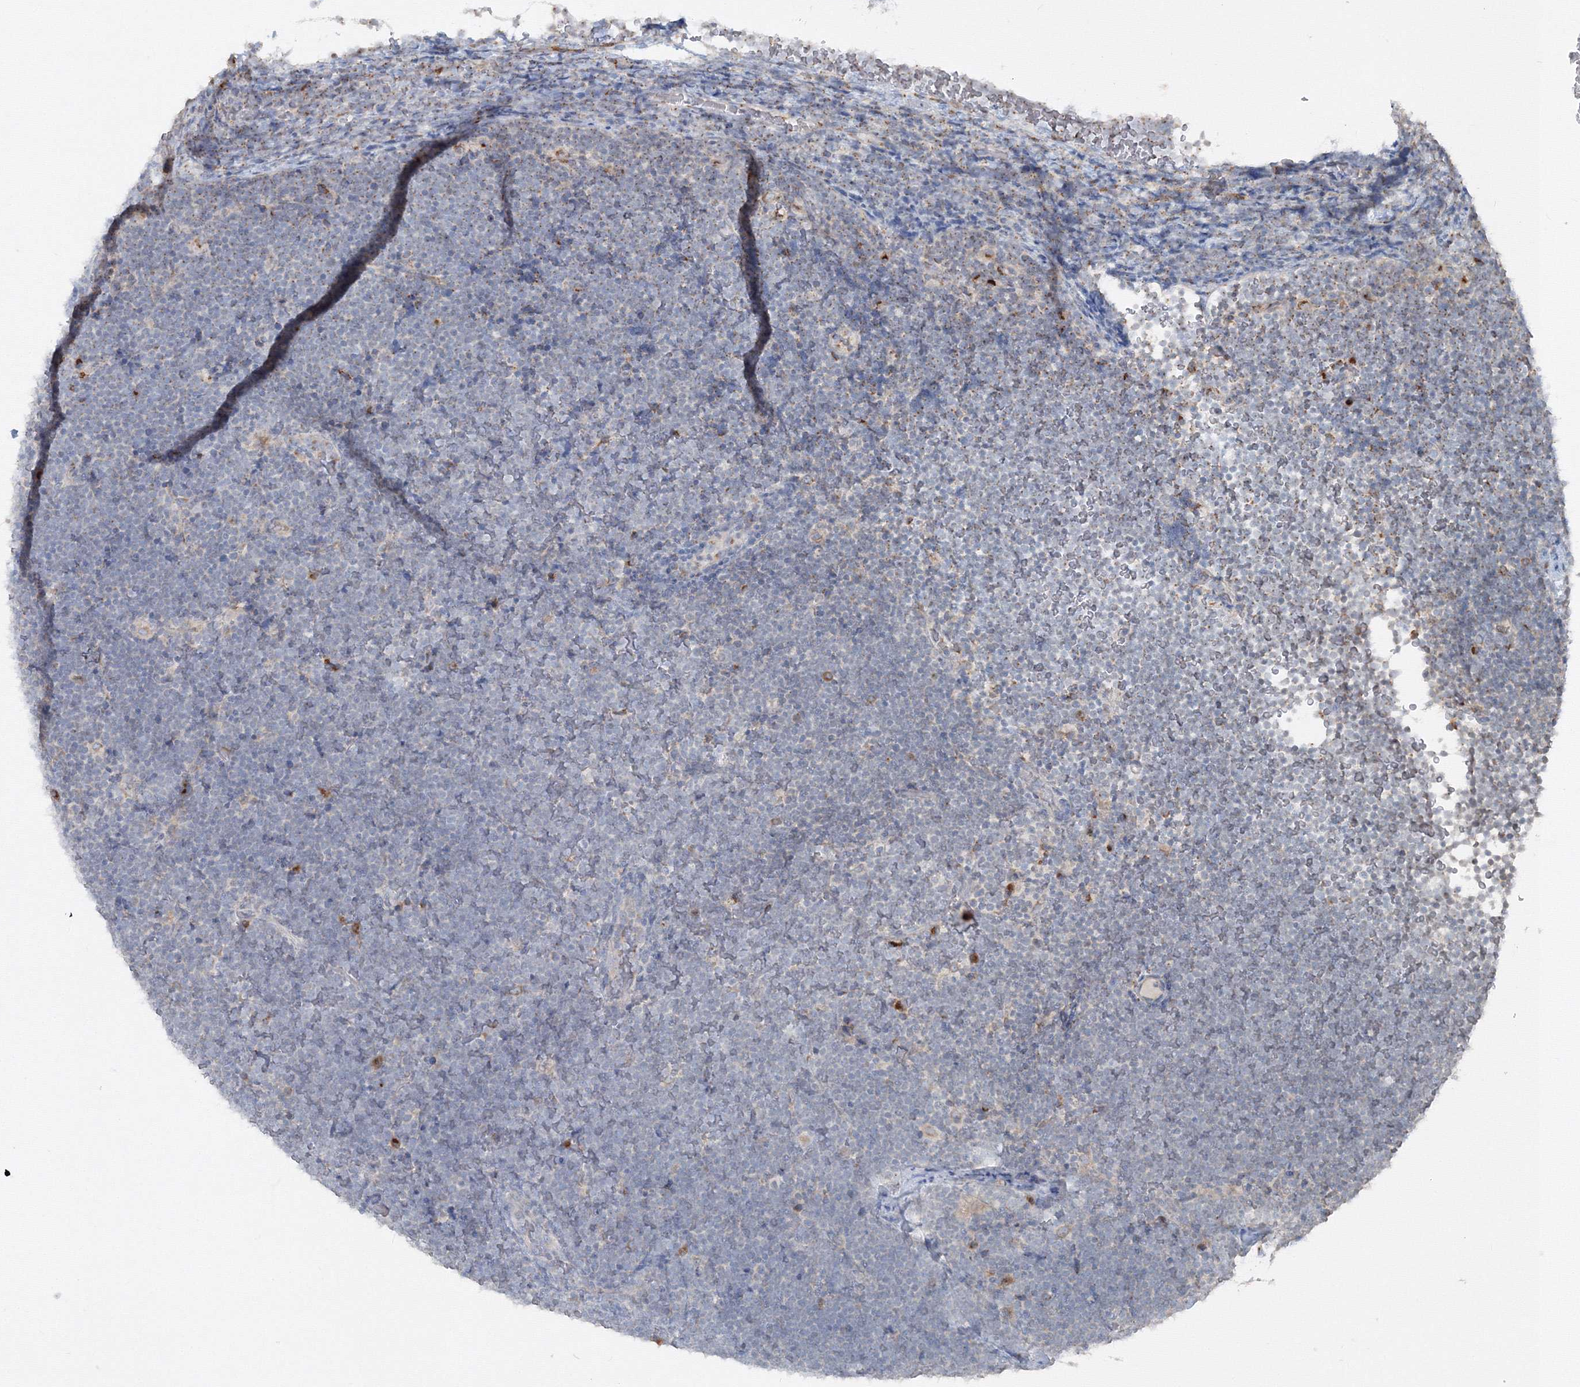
{"staining": {"intensity": "negative", "quantity": "none", "location": "none"}, "tissue": "lymphoma", "cell_type": "Tumor cells", "image_type": "cancer", "snomed": [{"axis": "morphology", "description": "Malignant lymphoma, non-Hodgkin's type, High grade"}, {"axis": "topography", "description": "Lymph node"}], "caption": "Tumor cells show no significant positivity in malignant lymphoma, non-Hodgkin's type (high-grade).", "gene": "IFNAR1", "patient": {"sex": "male", "age": 13}}